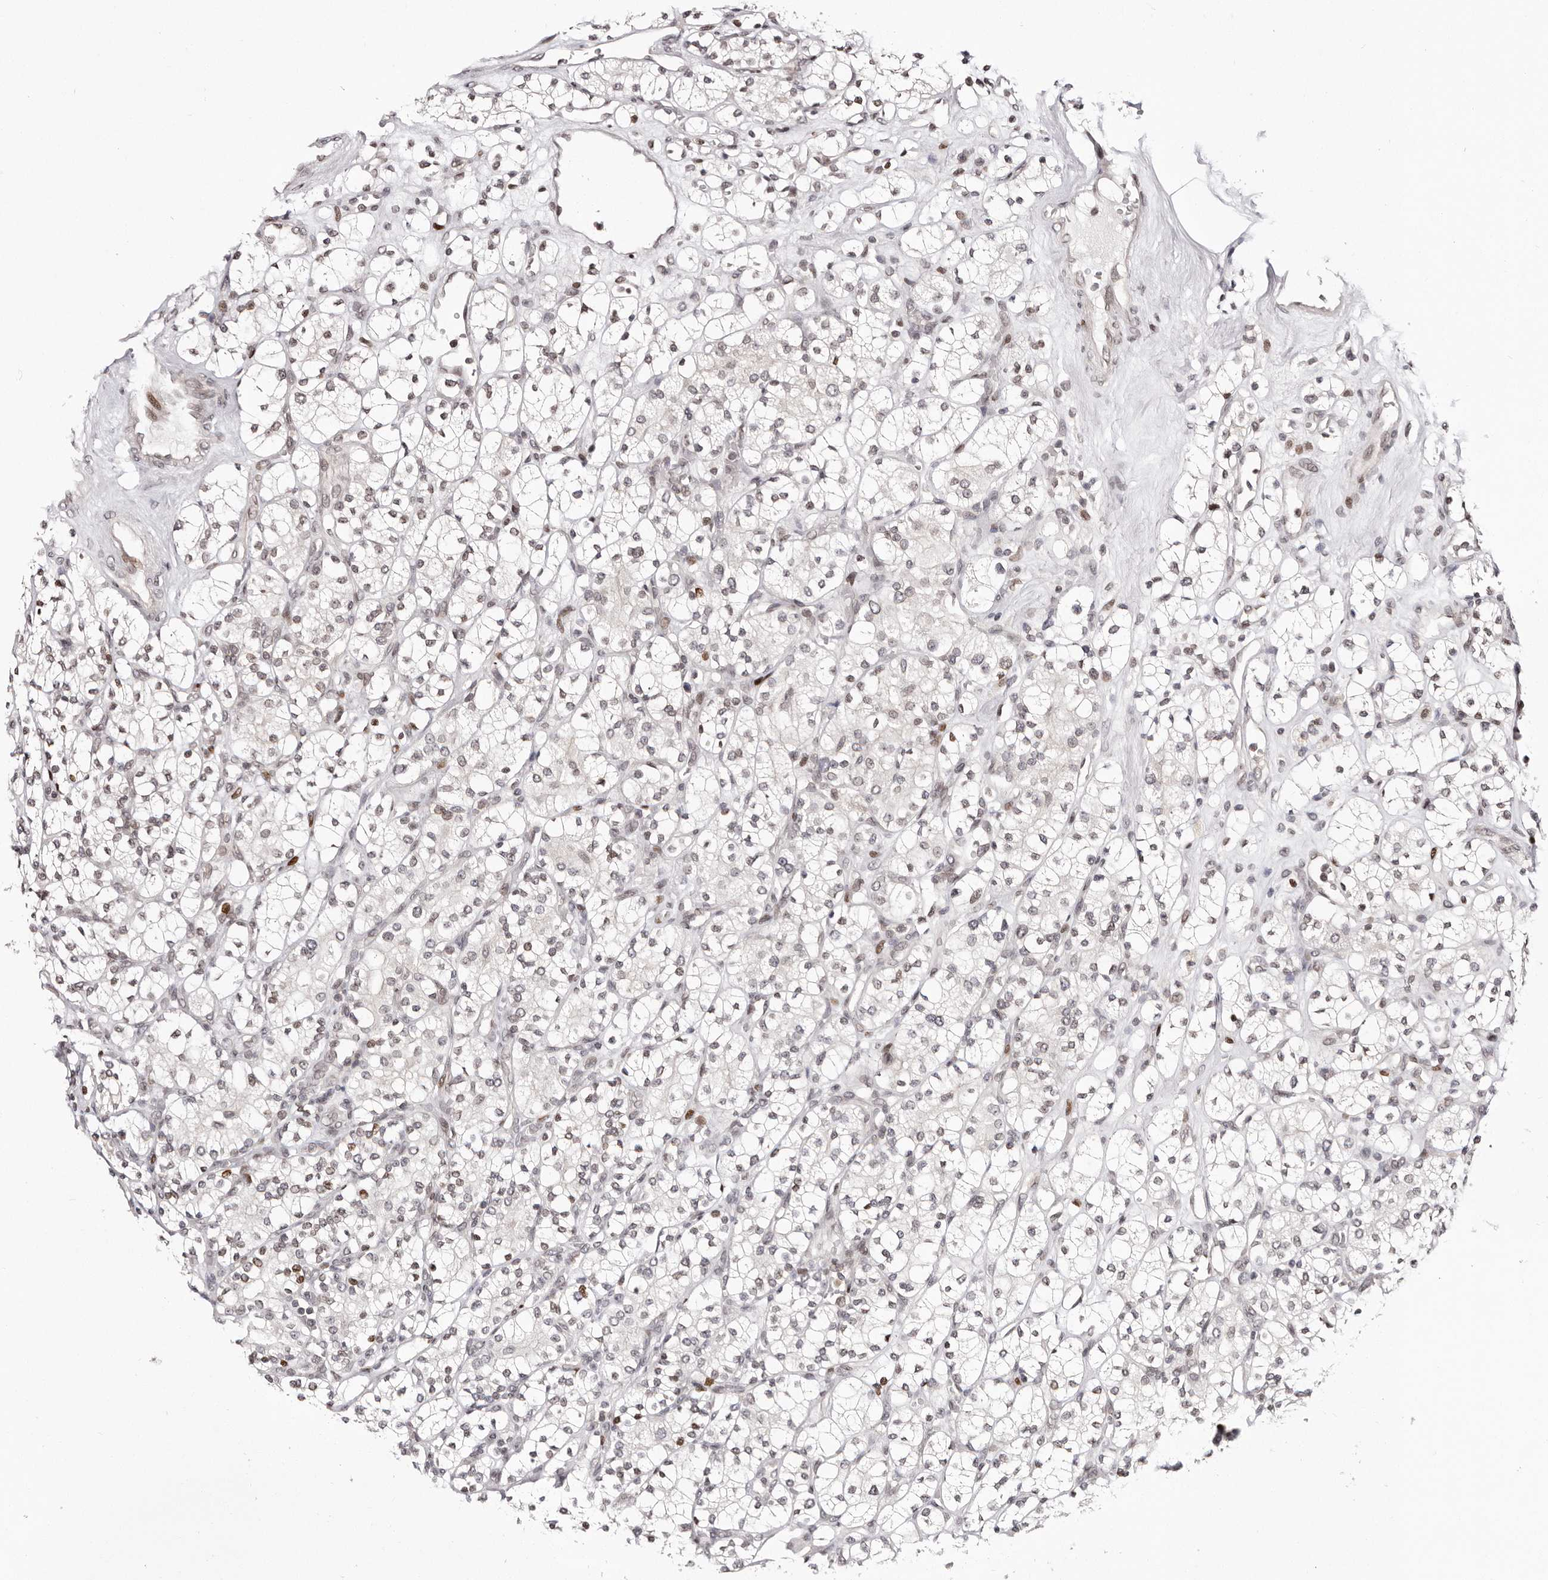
{"staining": {"intensity": "weak", "quantity": "<25%", "location": "nuclear"}, "tissue": "renal cancer", "cell_type": "Tumor cells", "image_type": "cancer", "snomed": [{"axis": "morphology", "description": "Adenocarcinoma, NOS"}, {"axis": "topography", "description": "Kidney"}], "caption": "DAB immunohistochemical staining of renal cancer (adenocarcinoma) demonstrates no significant staining in tumor cells.", "gene": "NUP153", "patient": {"sex": "male", "age": 77}}